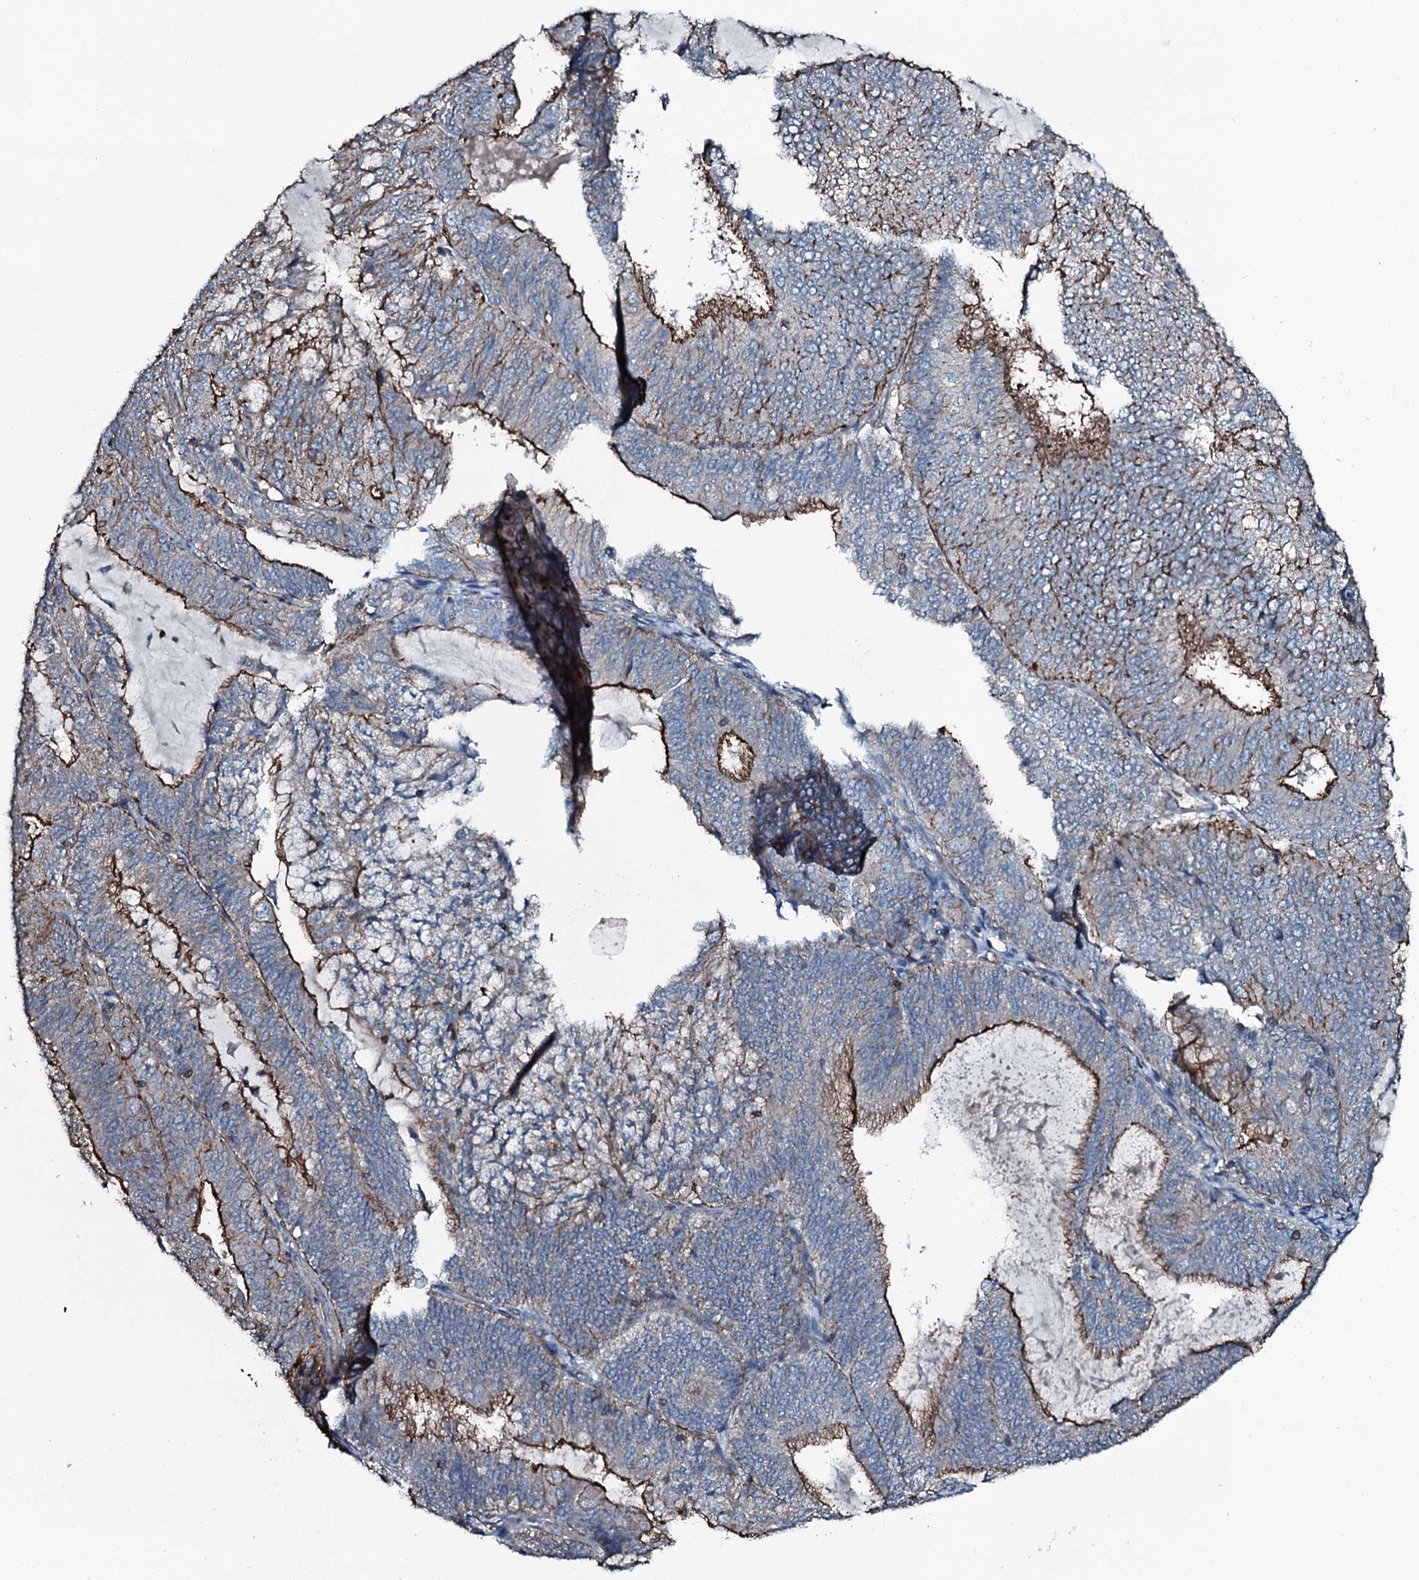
{"staining": {"intensity": "moderate", "quantity": "25%-75%", "location": "cytoplasmic/membranous"}, "tissue": "endometrial cancer", "cell_type": "Tumor cells", "image_type": "cancer", "snomed": [{"axis": "morphology", "description": "Adenocarcinoma, NOS"}, {"axis": "topography", "description": "Endometrium"}], "caption": "Human endometrial cancer (adenocarcinoma) stained for a protein (brown) shows moderate cytoplasmic/membranous positive positivity in about 25%-75% of tumor cells.", "gene": "SLC25A38", "patient": {"sex": "female", "age": 81}}